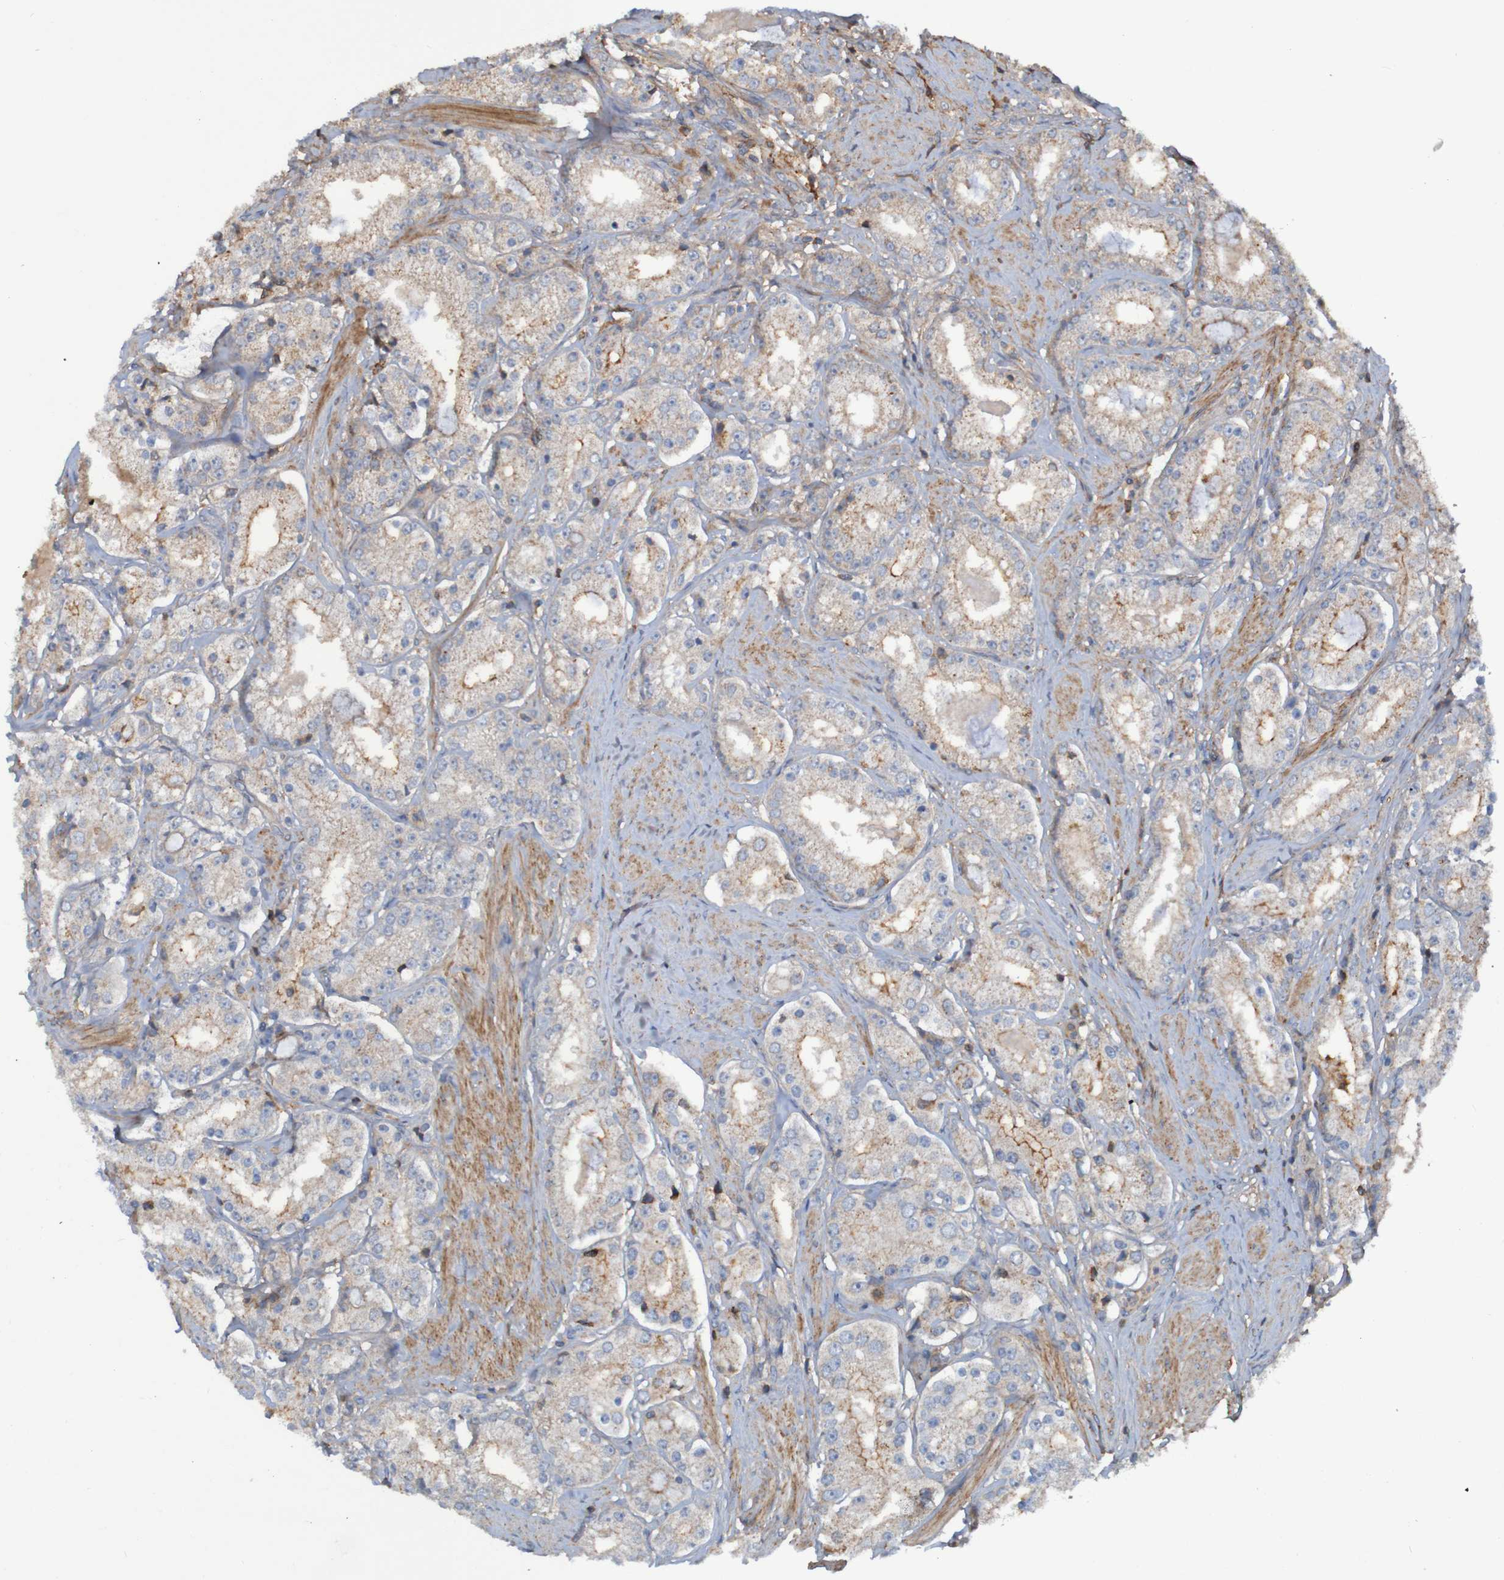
{"staining": {"intensity": "moderate", "quantity": "25%-75%", "location": "cytoplasmic/membranous"}, "tissue": "prostate cancer", "cell_type": "Tumor cells", "image_type": "cancer", "snomed": [{"axis": "morphology", "description": "Adenocarcinoma, Low grade"}, {"axis": "topography", "description": "Prostate"}], "caption": "Prostate low-grade adenocarcinoma was stained to show a protein in brown. There is medium levels of moderate cytoplasmic/membranous staining in about 25%-75% of tumor cells.", "gene": "PDGFB", "patient": {"sex": "male", "age": 63}}